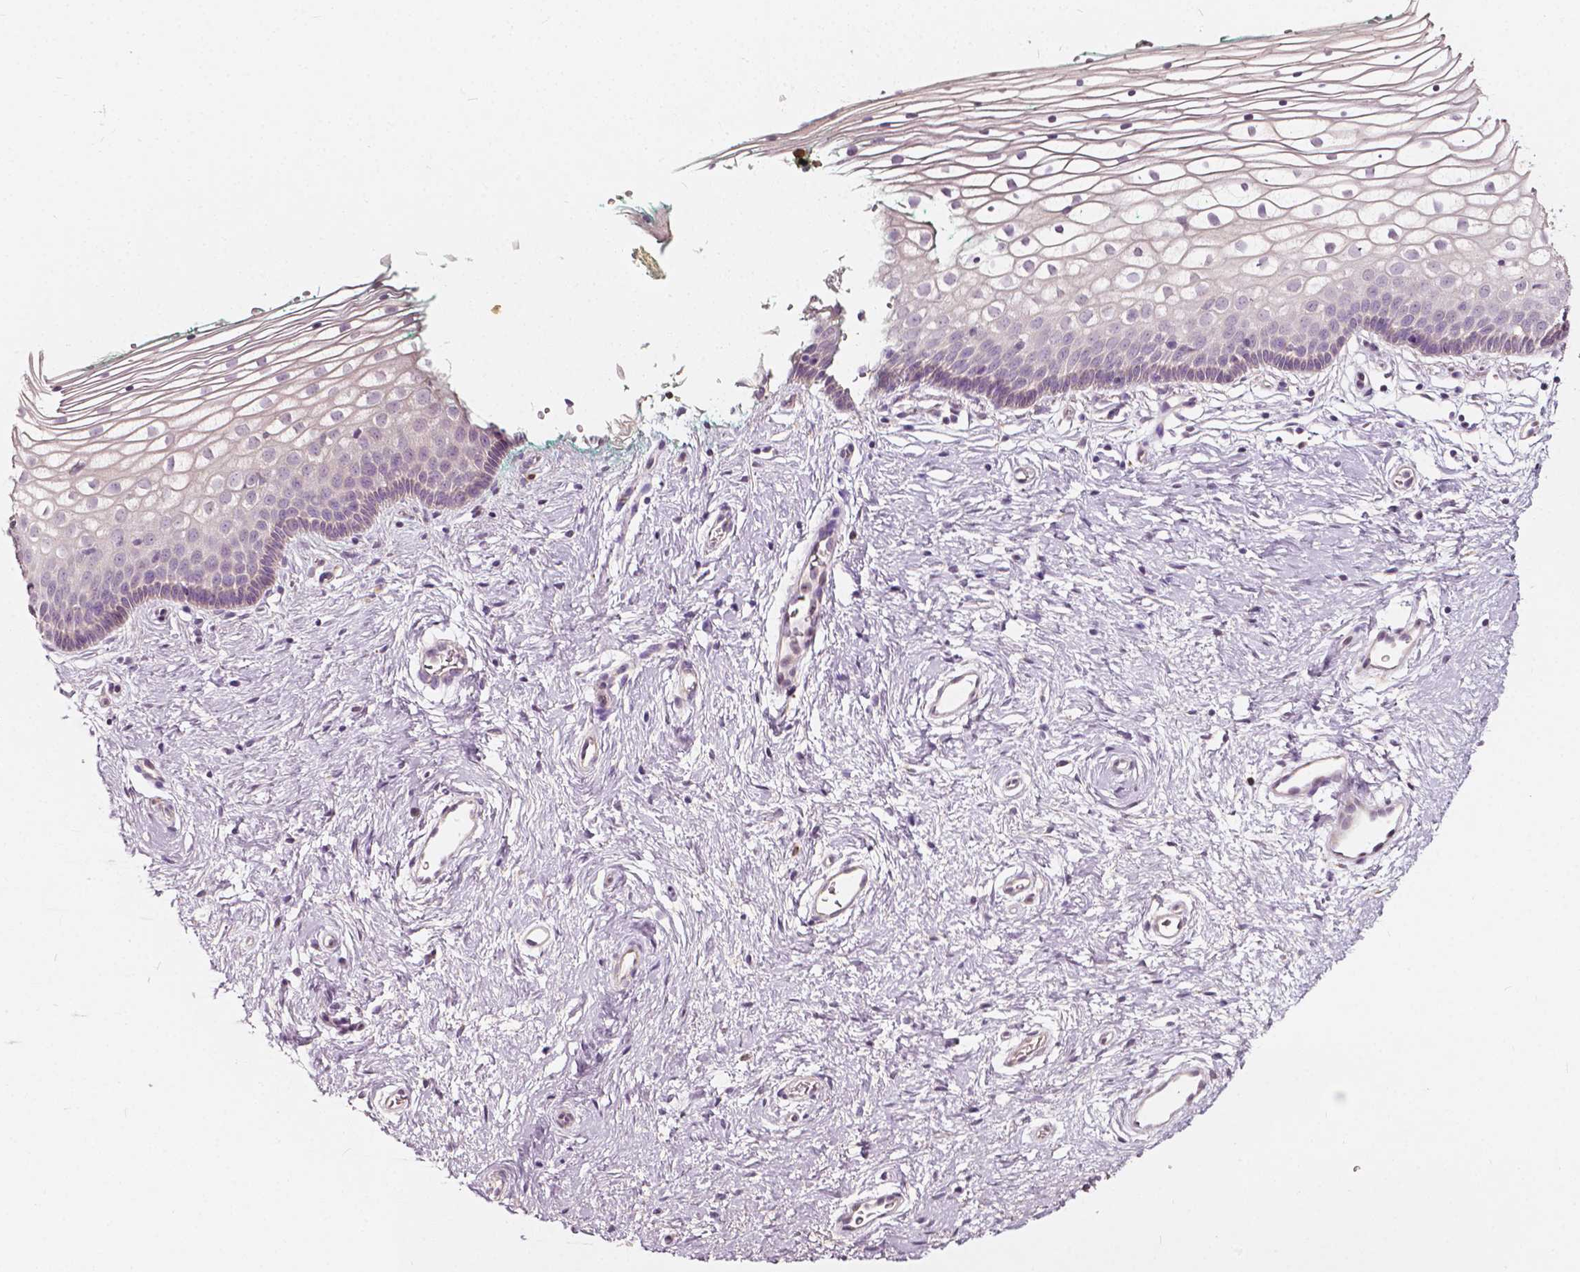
{"staining": {"intensity": "negative", "quantity": "none", "location": "none"}, "tissue": "vagina", "cell_type": "Squamous epithelial cells", "image_type": "normal", "snomed": [{"axis": "morphology", "description": "Normal tissue, NOS"}, {"axis": "topography", "description": "Vagina"}], "caption": "Immunohistochemistry micrograph of normal vagina: human vagina stained with DAB shows no significant protein positivity in squamous epithelial cells.", "gene": "NPC1L1", "patient": {"sex": "female", "age": 36}}